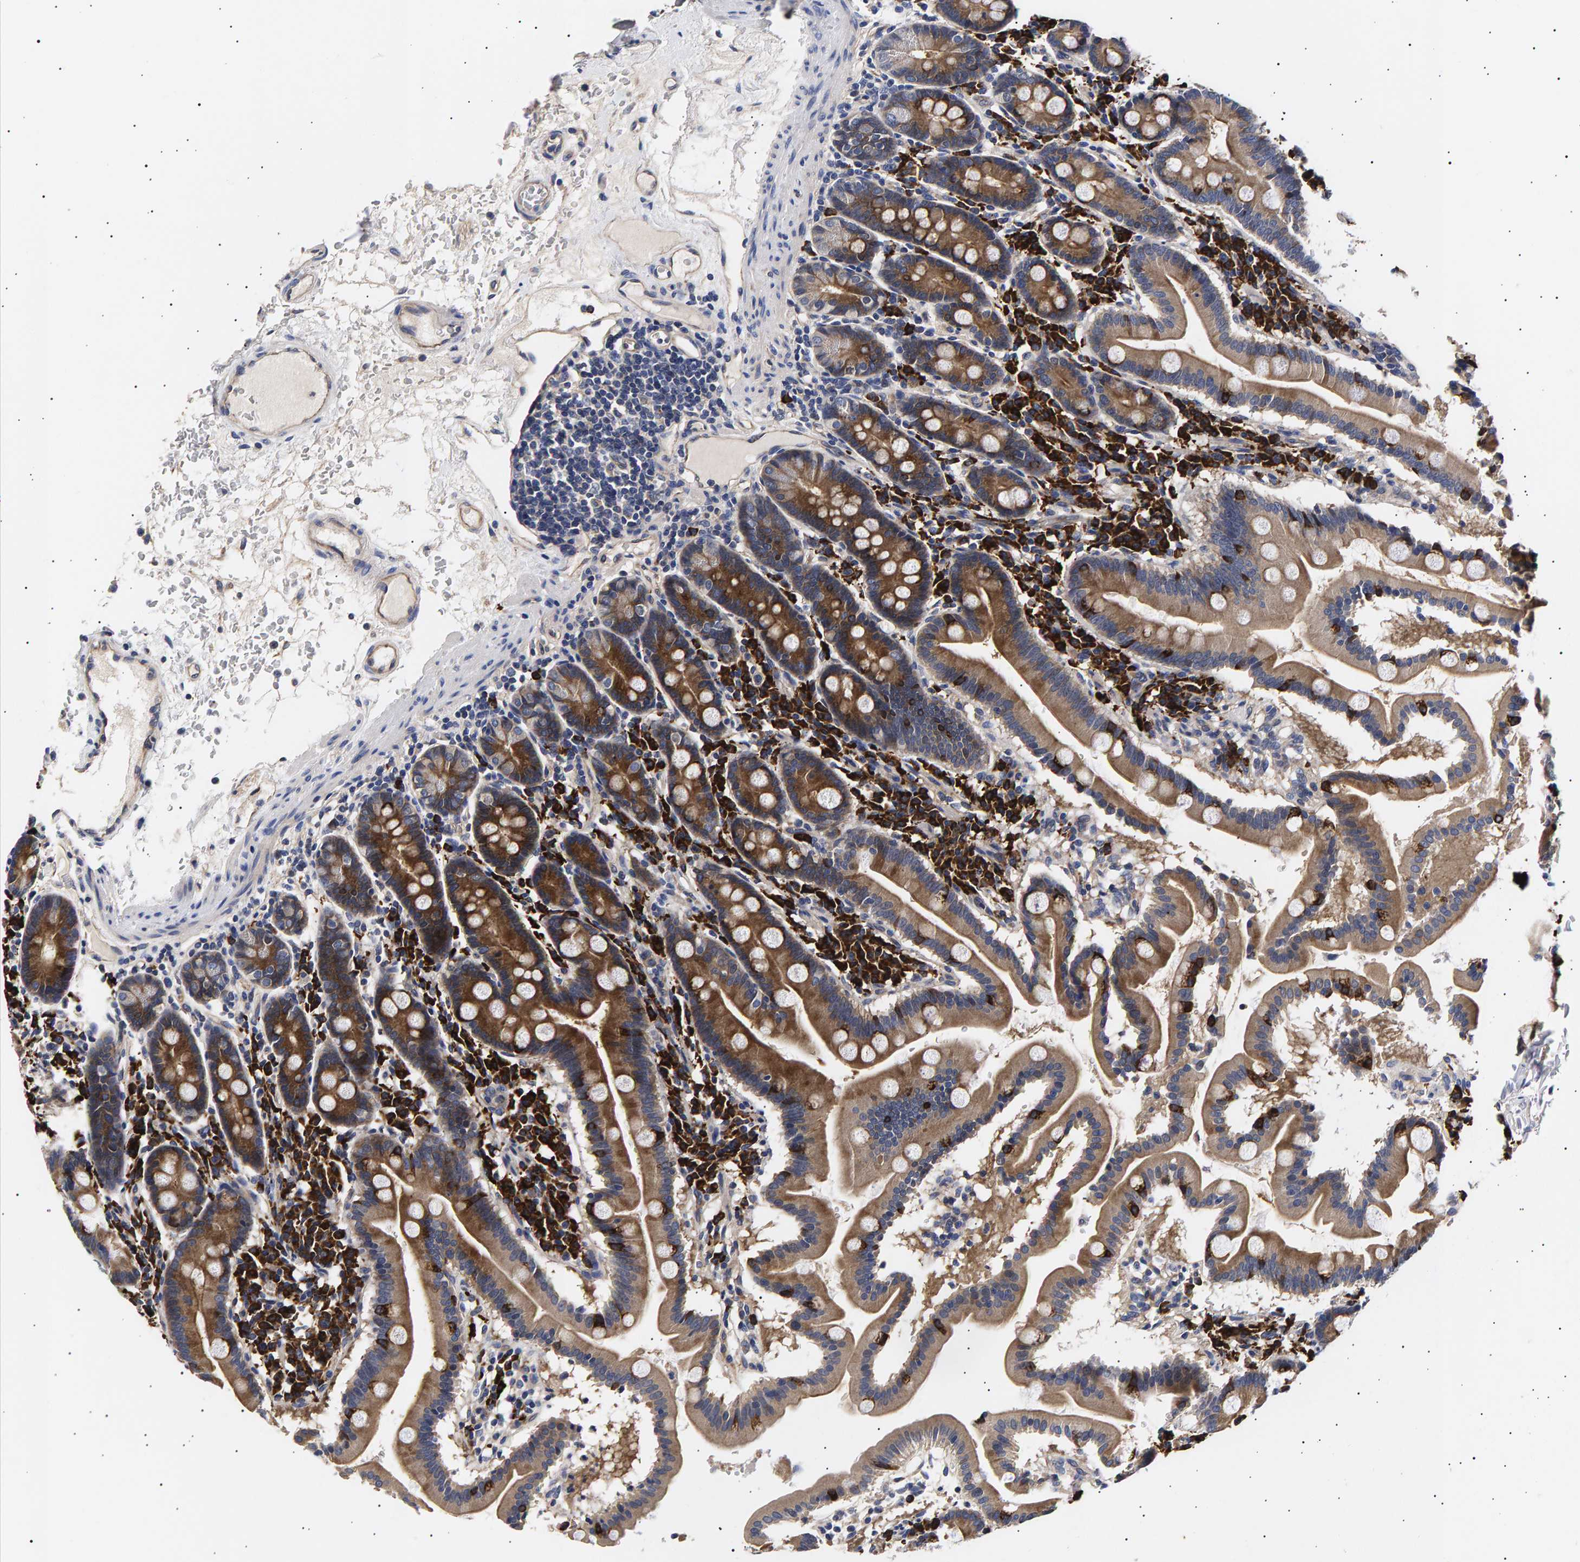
{"staining": {"intensity": "moderate", "quantity": ">75%", "location": "cytoplasmic/membranous"}, "tissue": "duodenum", "cell_type": "Glandular cells", "image_type": "normal", "snomed": [{"axis": "morphology", "description": "Normal tissue, NOS"}, {"axis": "topography", "description": "Duodenum"}], "caption": "Protein staining of normal duodenum displays moderate cytoplasmic/membranous expression in about >75% of glandular cells.", "gene": "ANKRD40", "patient": {"sex": "male", "age": 50}}